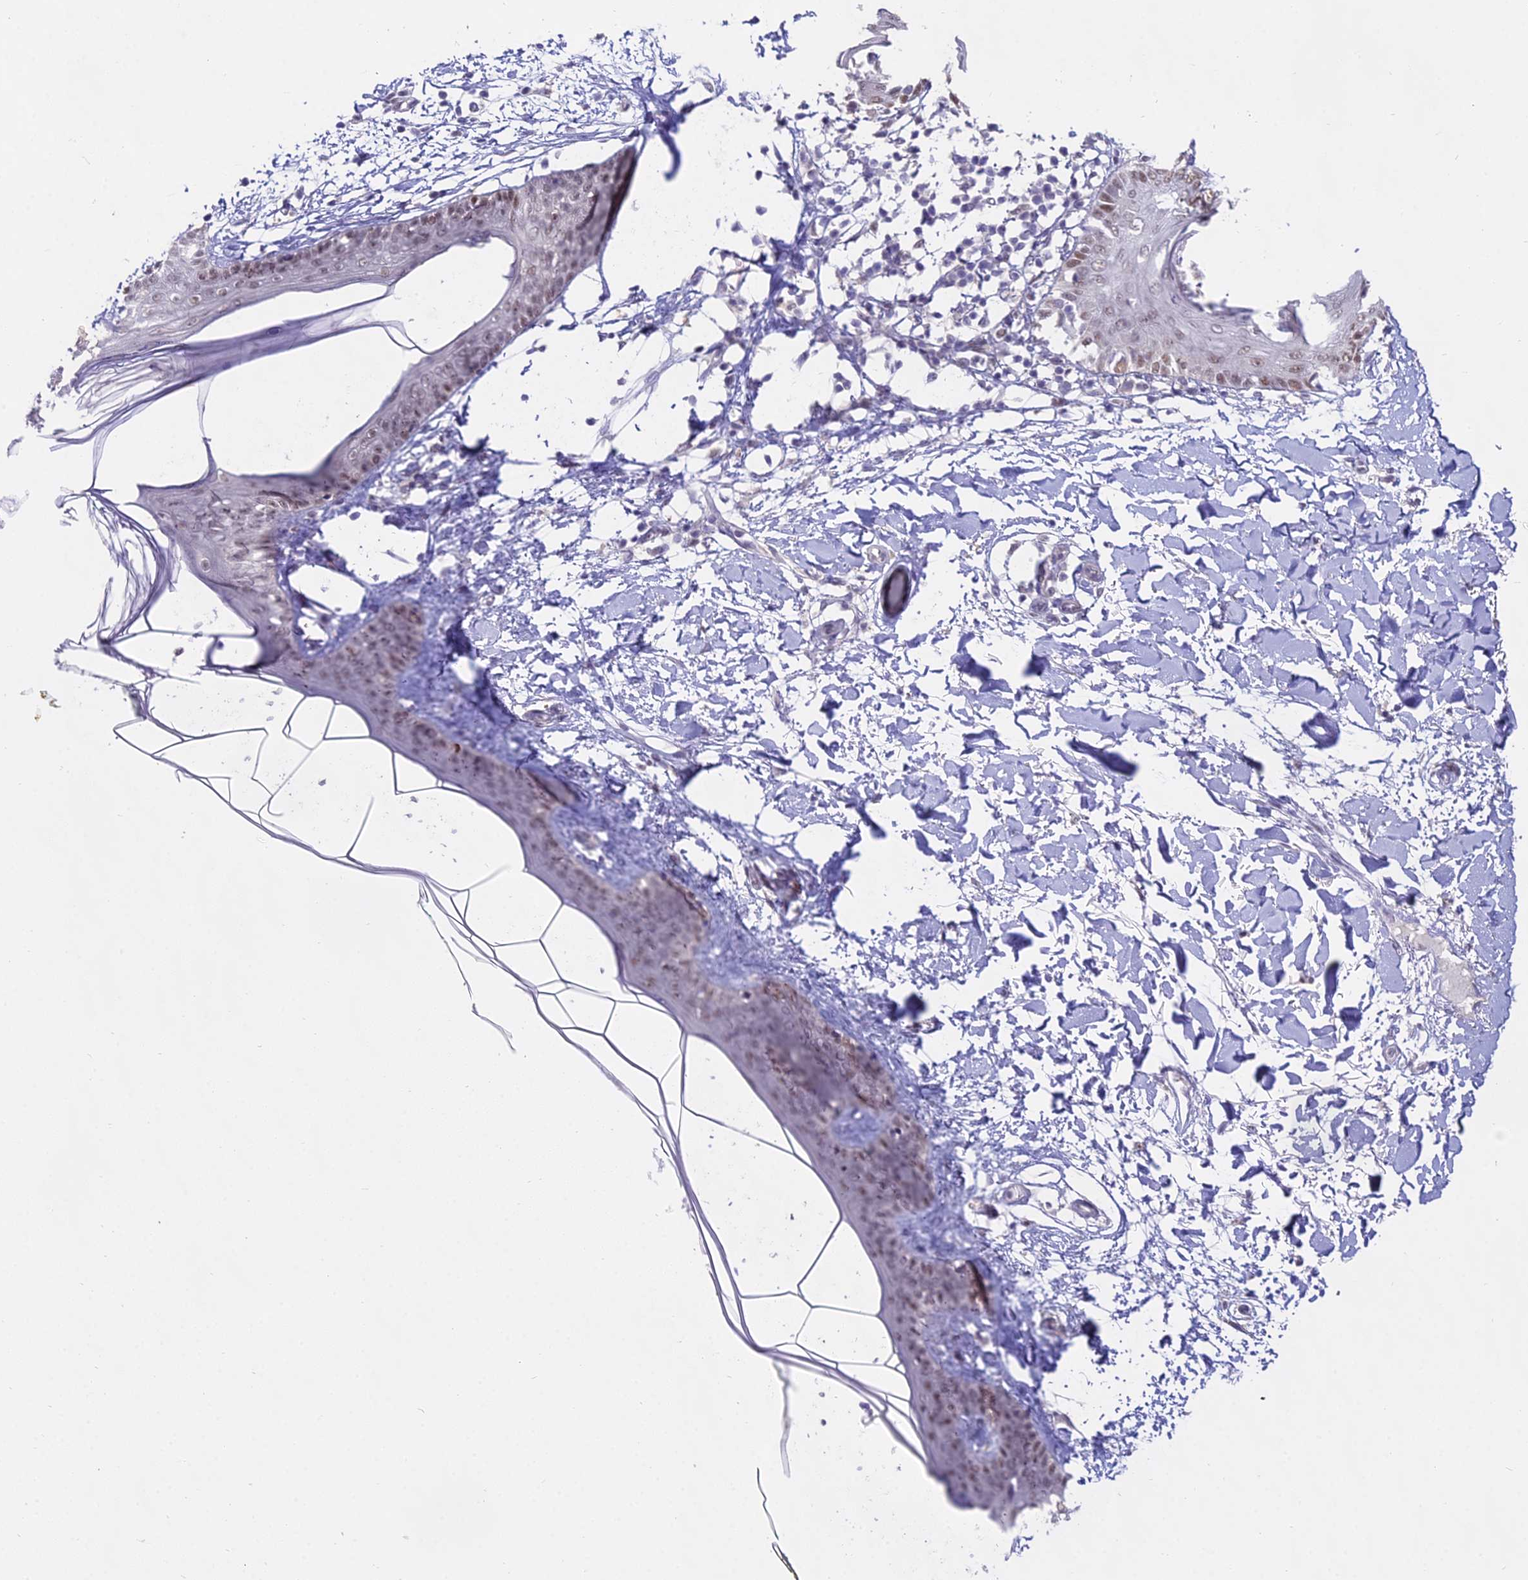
{"staining": {"intensity": "negative", "quantity": "none", "location": "none"}, "tissue": "skin", "cell_type": "Fibroblasts", "image_type": "normal", "snomed": [{"axis": "morphology", "description": "Normal tissue, NOS"}, {"axis": "topography", "description": "Skin"}], "caption": "Protein analysis of normal skin demonstrates no significant positivity in fibroblasts.", "gene": "MAT2A", "patient": {"sex": "female", "age": 34}}